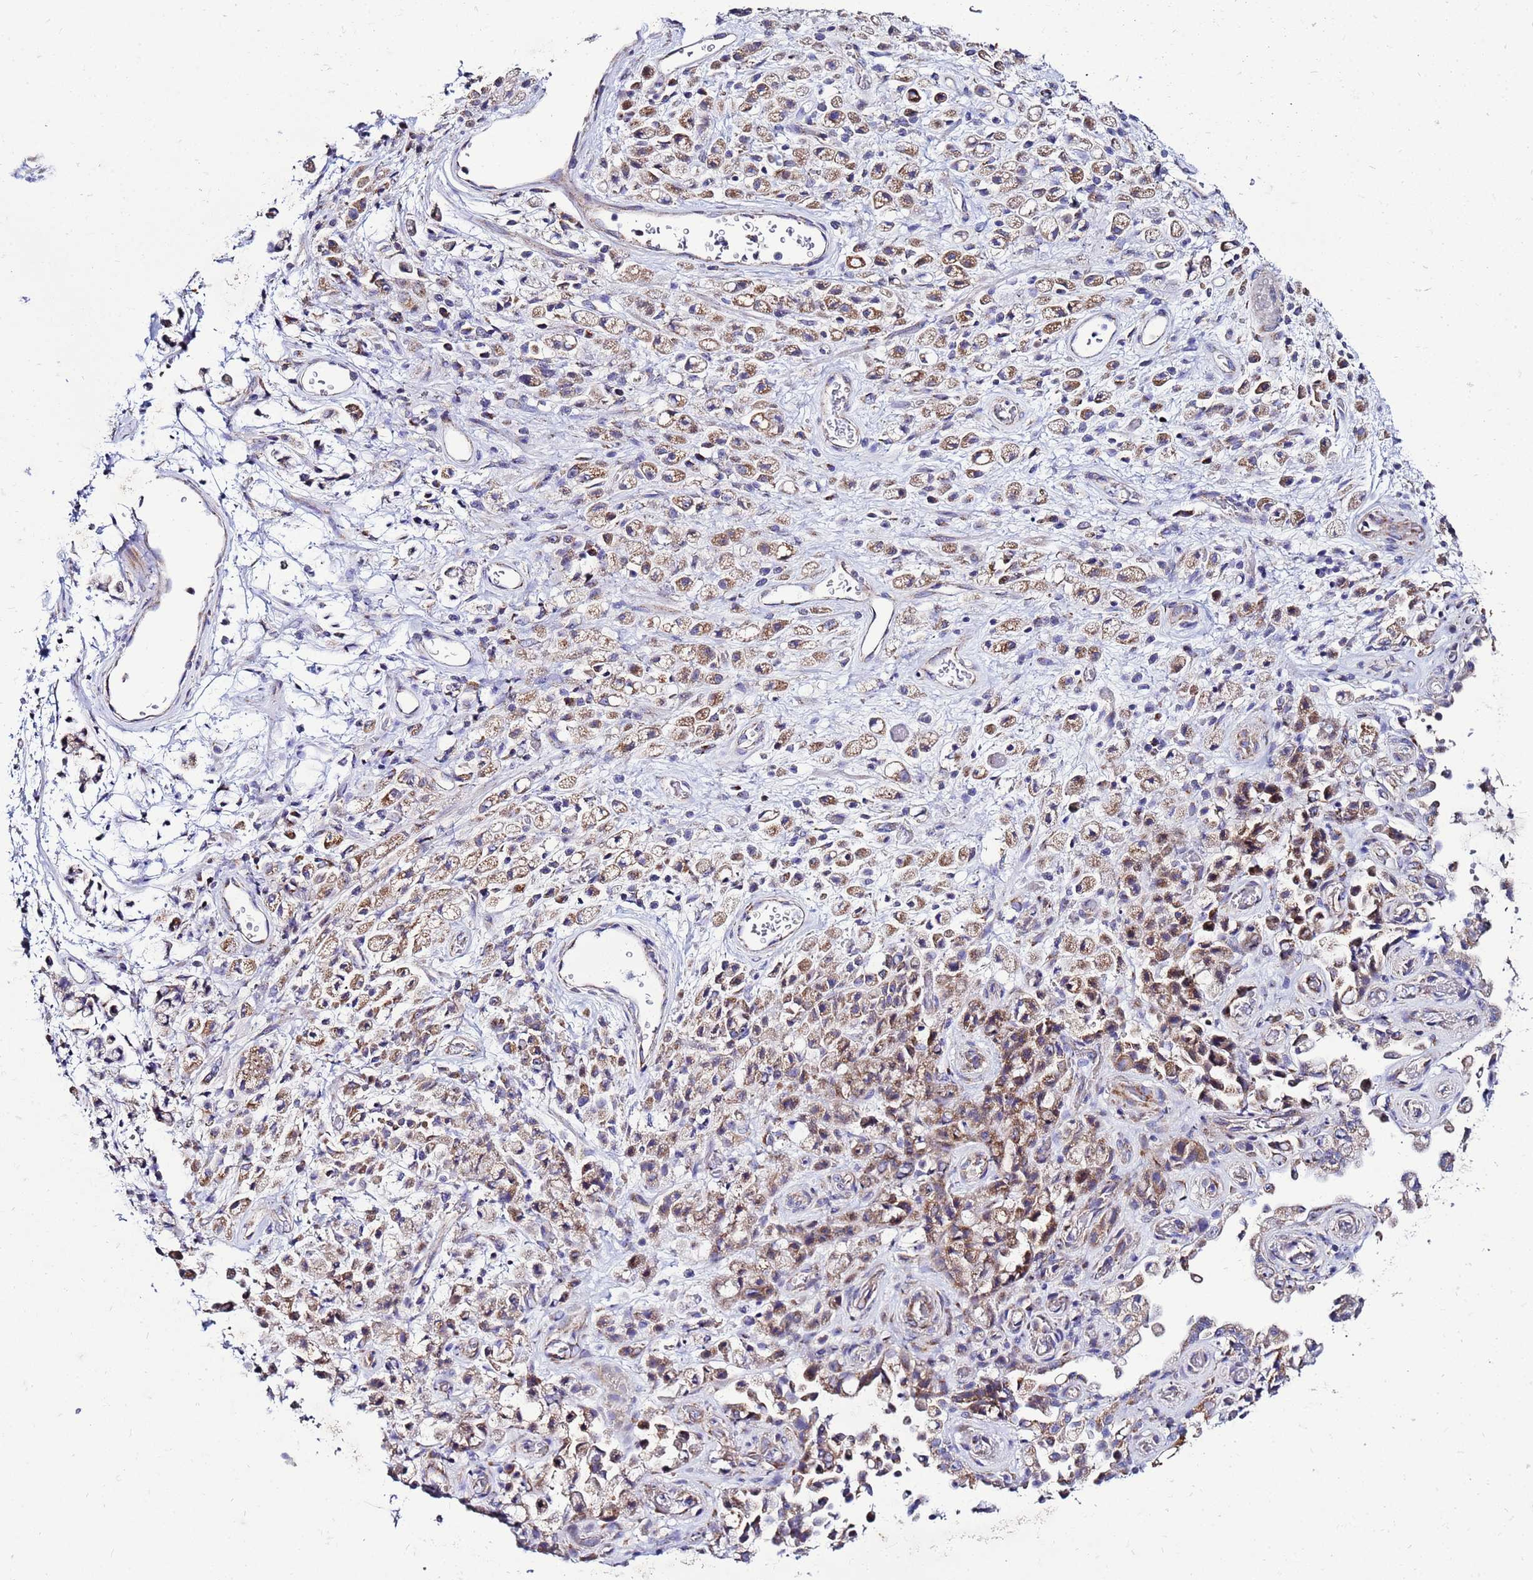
{"staining": {"intensity": "moderate", "quantity": ">75%", "location": "cytoplasmic/membranous"}, "tissue": "stomach cancer", "cell_type": "Tumor cells", "image_type": "cancer", "snomed": [{"axis": "morphology", "description": "Adenocarcinoma, NOS"}, {"axis": "topography", "description": "Stomach"}], "caption": "A micrograph of adenocarcinoma (stomach) stained for a protein shows moderate cytoplasmic/membranous brown staining in tumor cells.", "gene": "FAHD2A", "patient": {"sex": "female", "age": 60}}